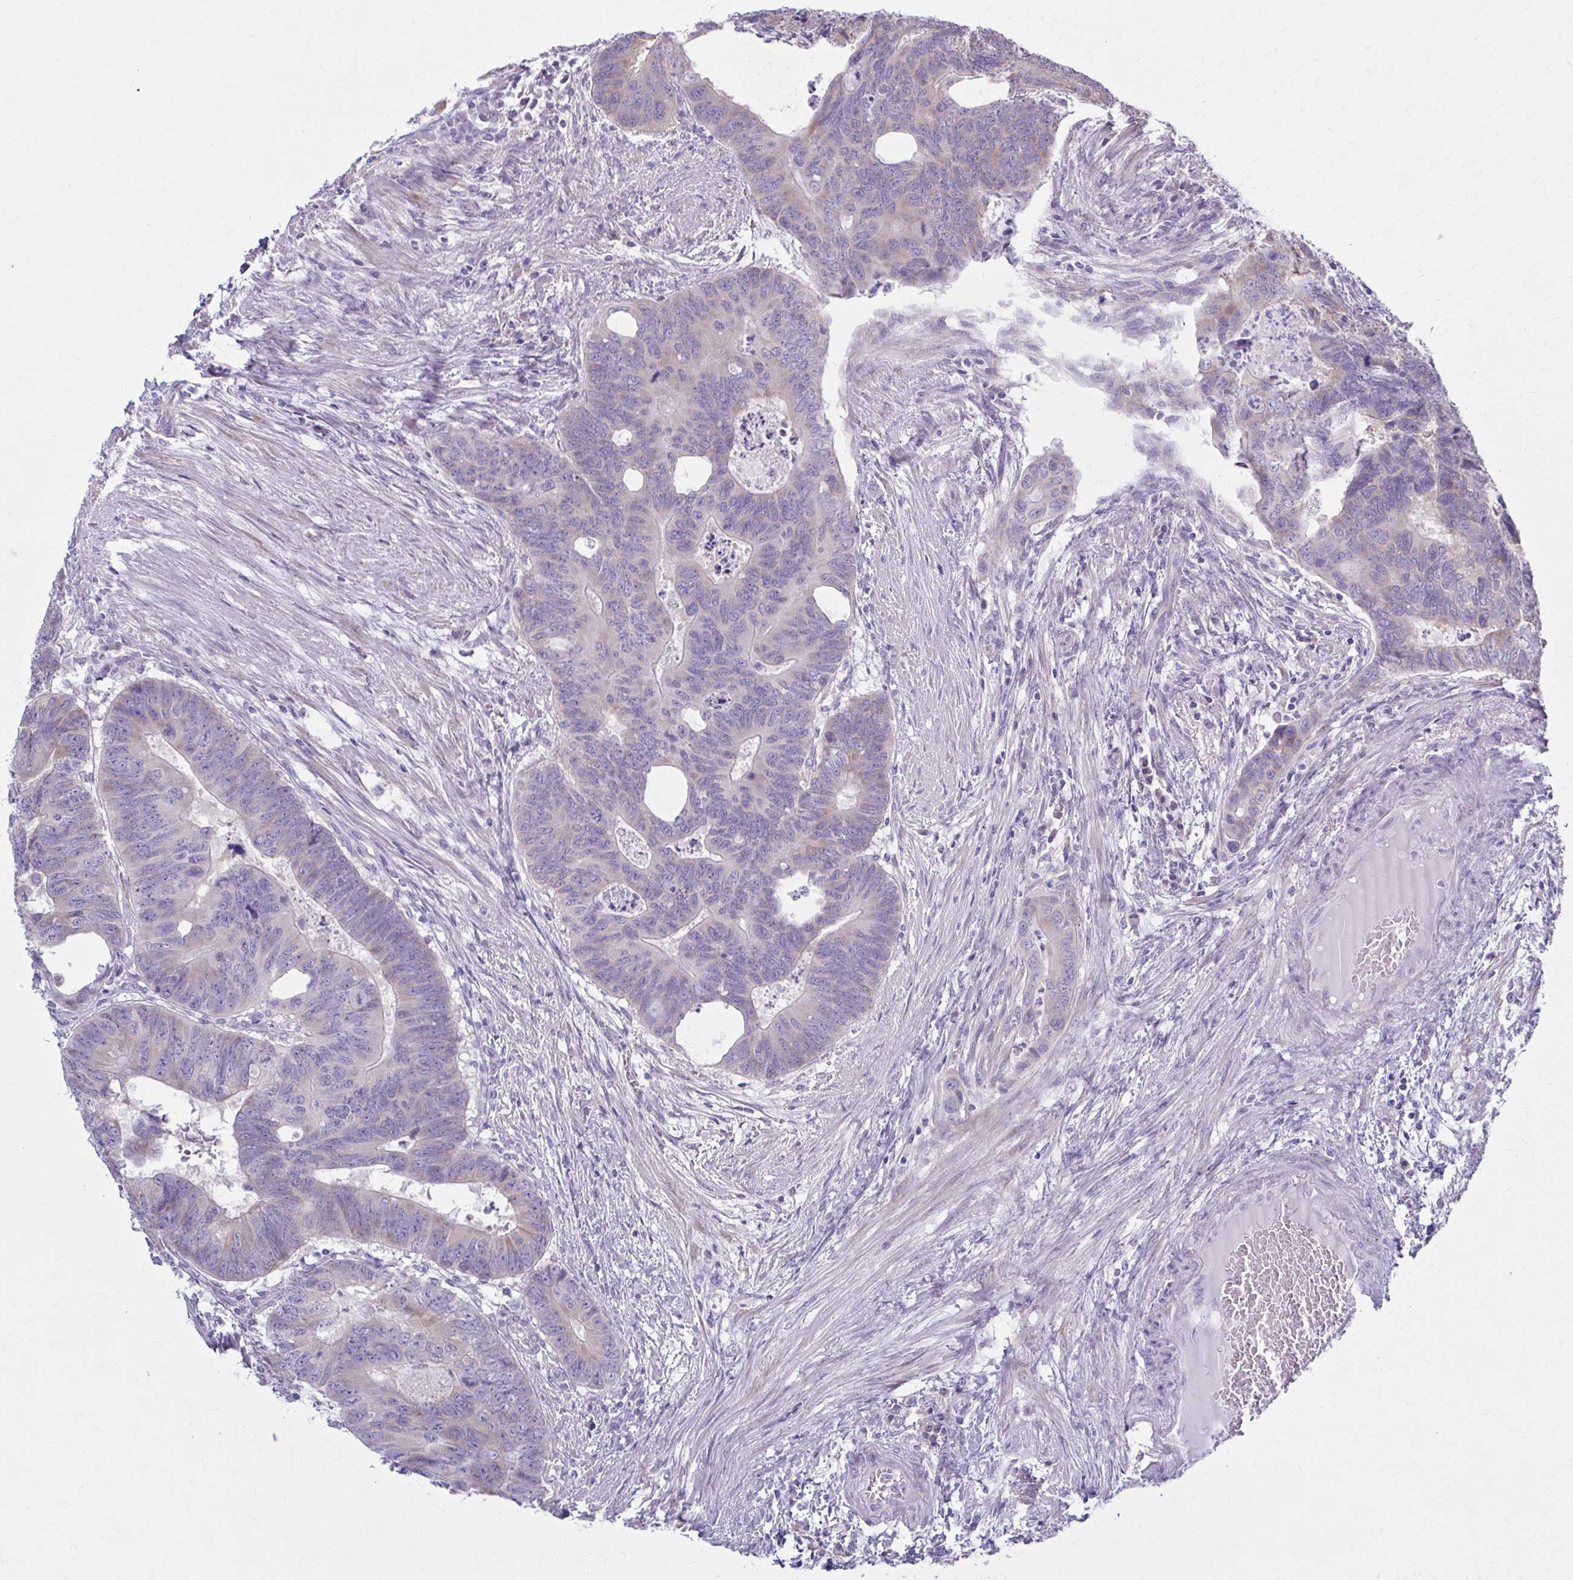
{"staining": {"intensity": "negative", "quantity": "none", "location": "none"}, "tissue": "colorectal cancer", "cell_type": "Tumor cells", "image_type": "cancer", "snomed": [{"axis": "morphology", "description": "Adenocarcinoma, NOS"}, {"axis": "topography", "description": "Colon"}], "caption": "An immunohistochemistry (IHC) micrograph of colorectal cancer (adenocarcinoma) is shown. There is no staining in tumor cells of colorectal cancer (adenocarcinoma).", "gene": "PRKRA", "patient": {"sex": "male", "age": 62}}